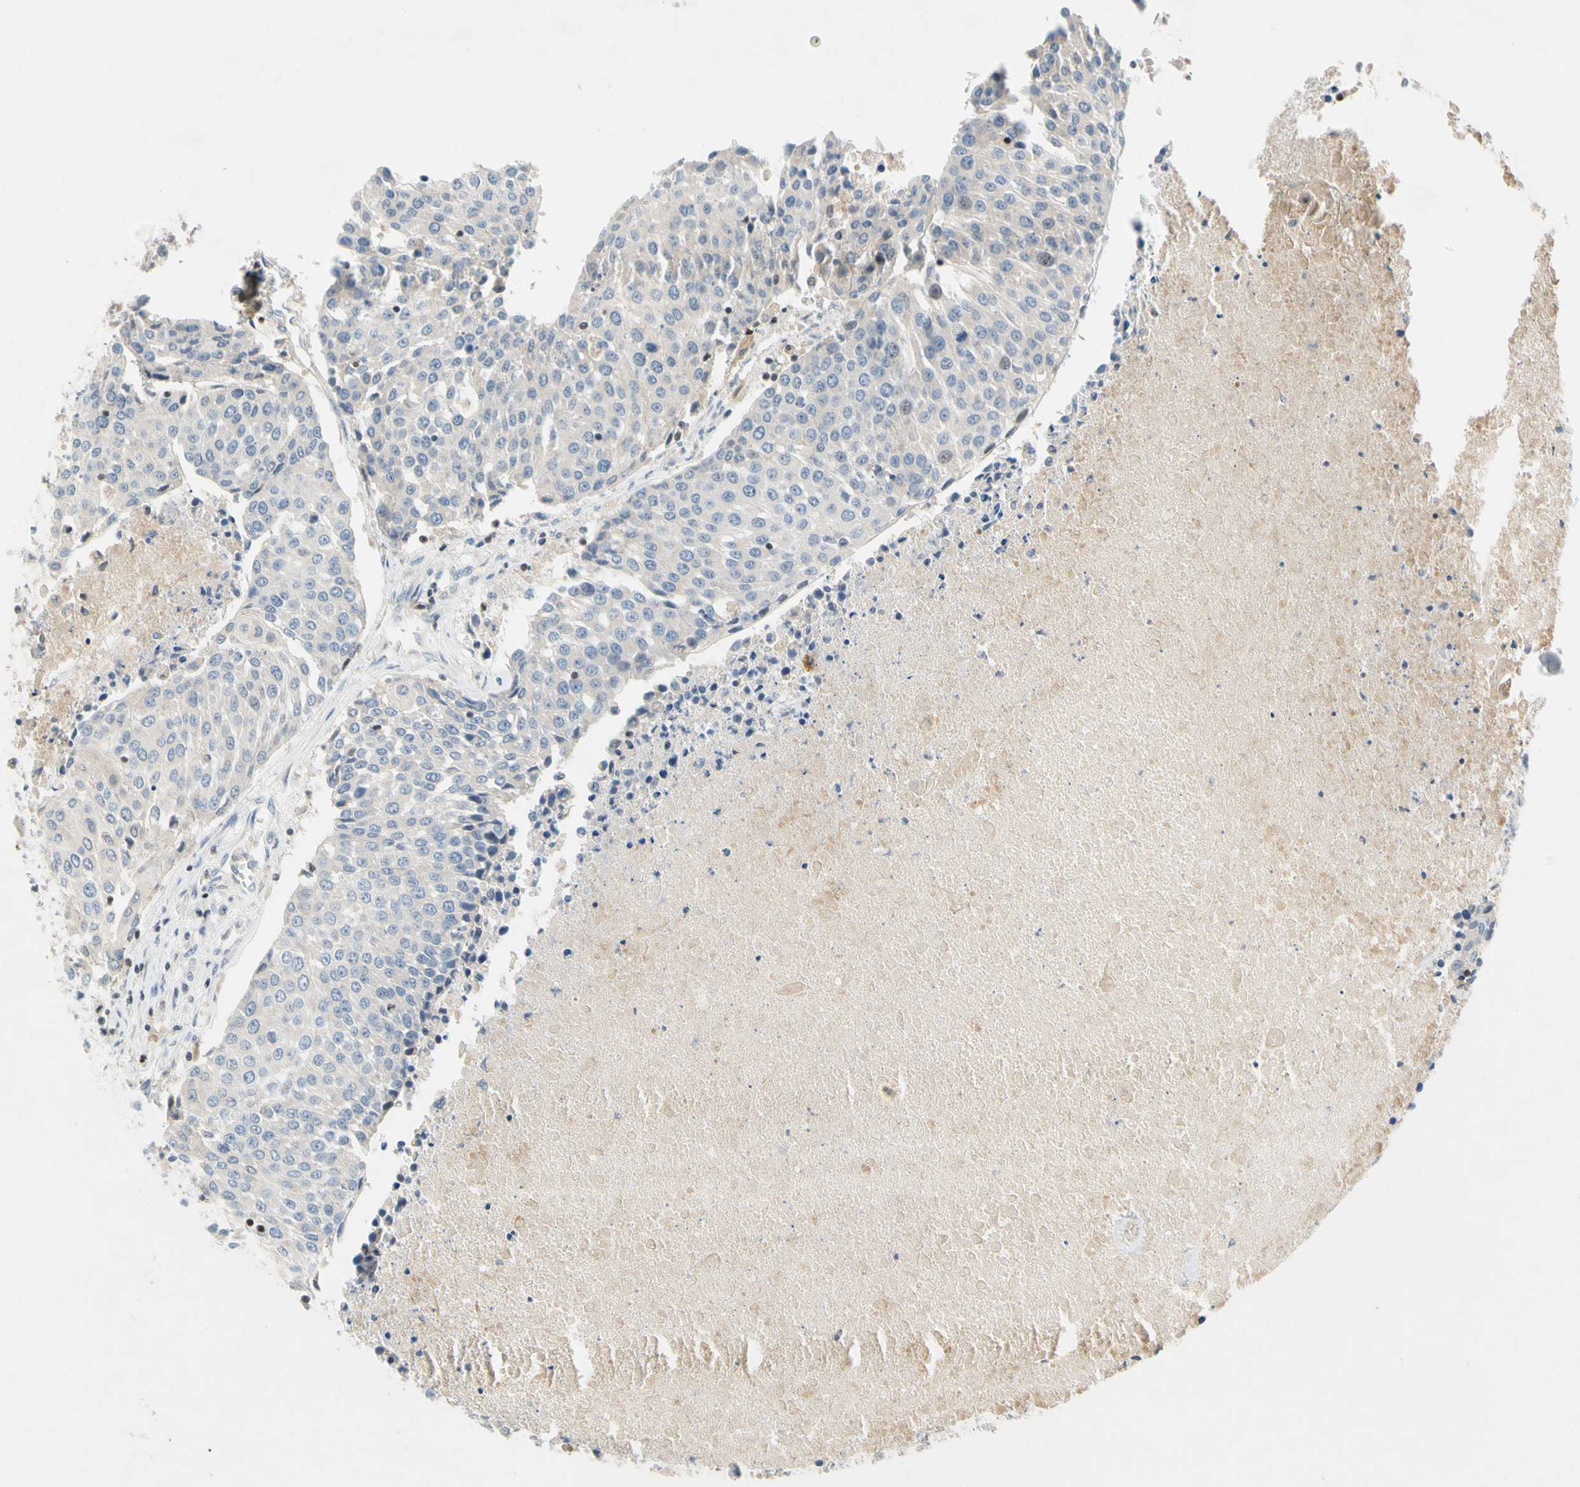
{"staining": {"intensity": "negative", "quantity": "none", "location": "none"}, "tissue": "urothelial cancer", "cell_type": "Tumor cells", "image_type": "cancer", "snomed": [{"axis": "morphology", "description": "Urothelial carcinoma, High grade"}, {"axis": "topography", "description": "Urinary bladder"}], "caption": "The photomicrograph demonstrates no staining of tumor cells in high-grade urothelial carcinoma.", "gene": "SP140", "patient": {"sex": "female", "age": 85}}